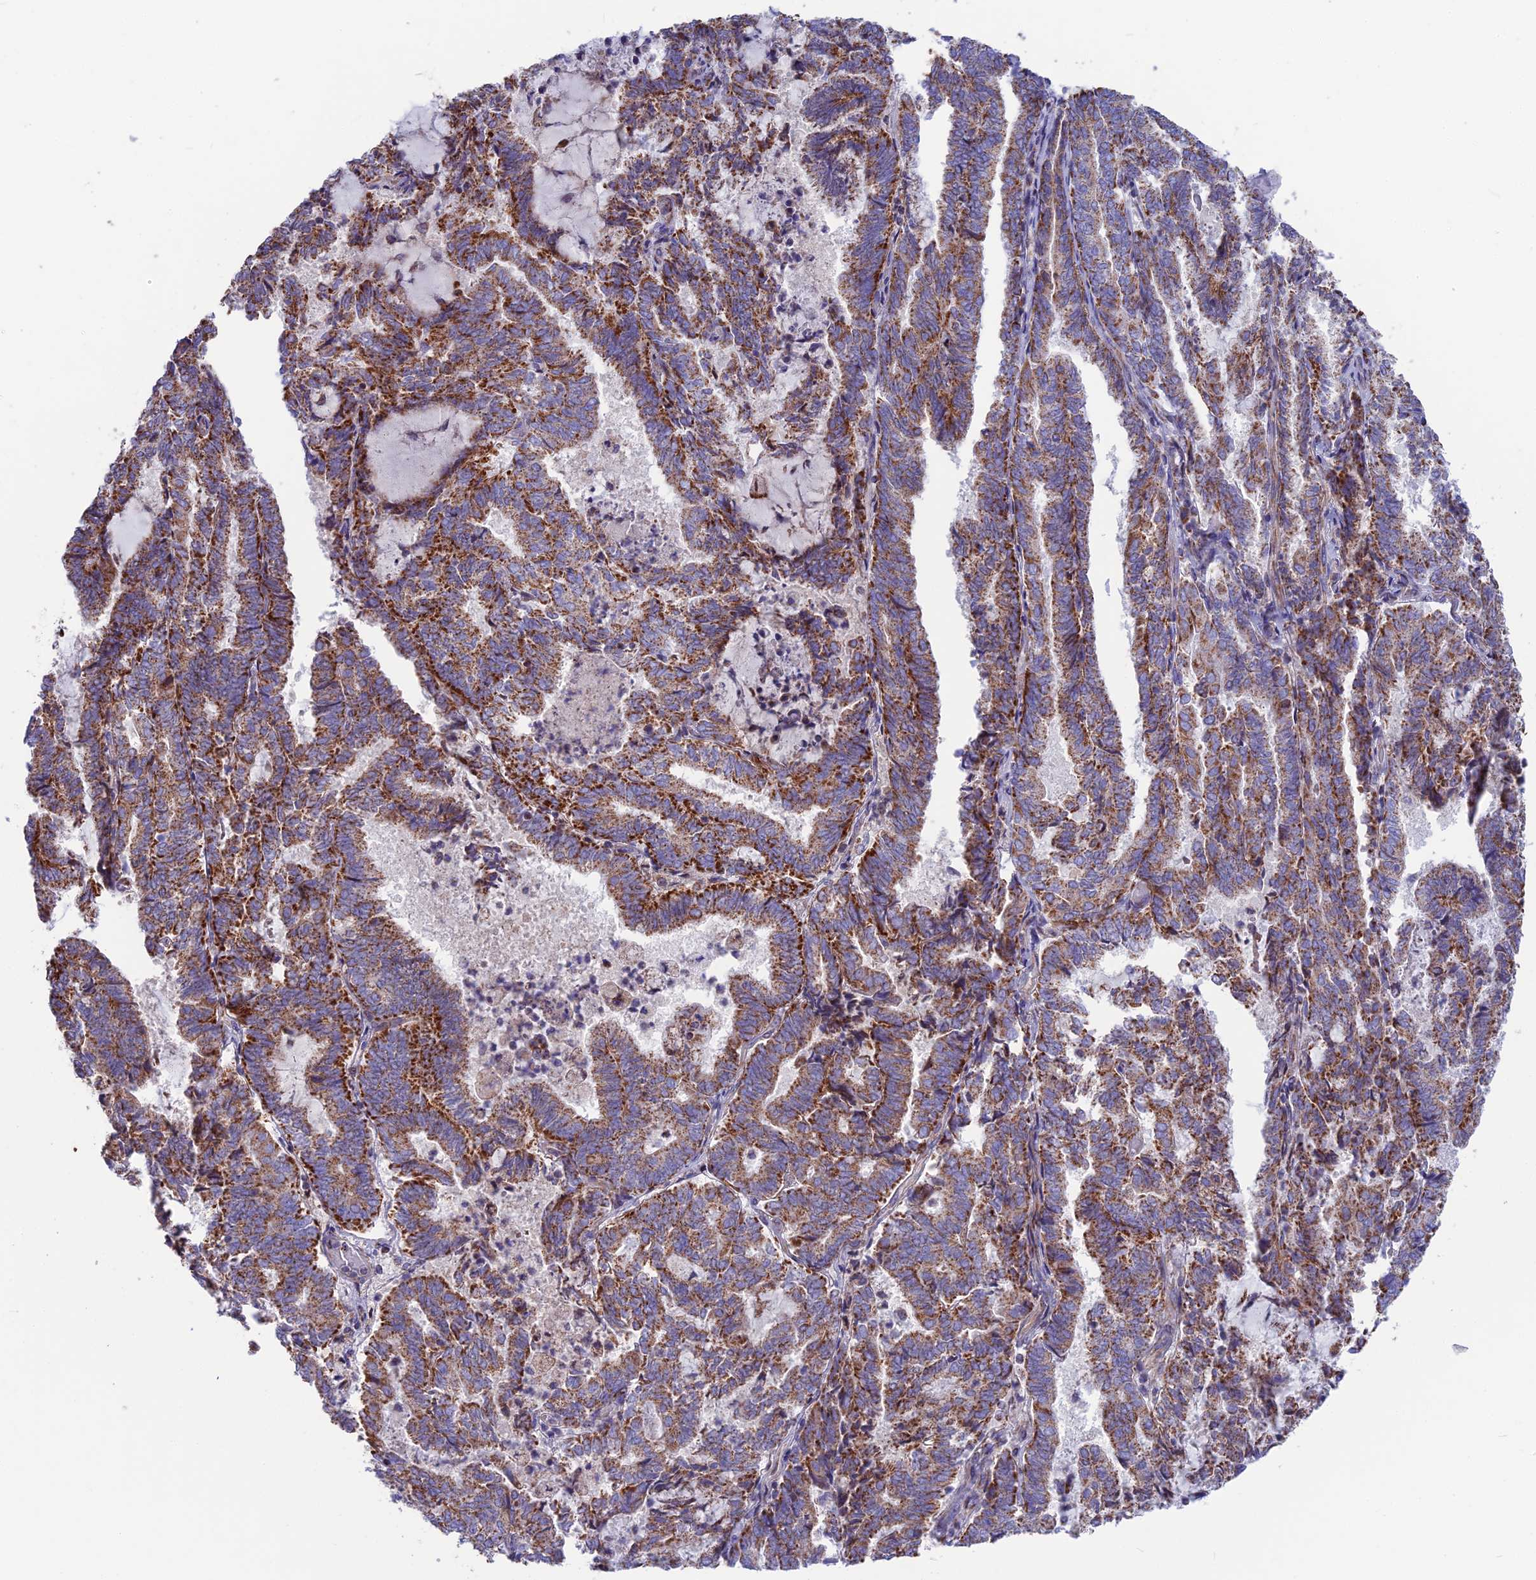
{"staining": {"intensity": "strong", "quantity": ">75%", "location": "cytoplasmic/membranous"}, "tissue": "endometrial cancer", "cell_type": "Tumor cells", "image_type": "cancer", "snomed": [{"axis": "morphology", "description": "Adenocarcinoma, NOS"}, {"axis": "topography", "description": "Endometrium"}], "caption": "Immunohistochemical staining of endometrial cancer shows high levels of strong cytoplasmic/membranous protein positivity in approximately >75% of tumor cells.", "gene": "CS", "patient": {"sex": "female", "age": 80}}